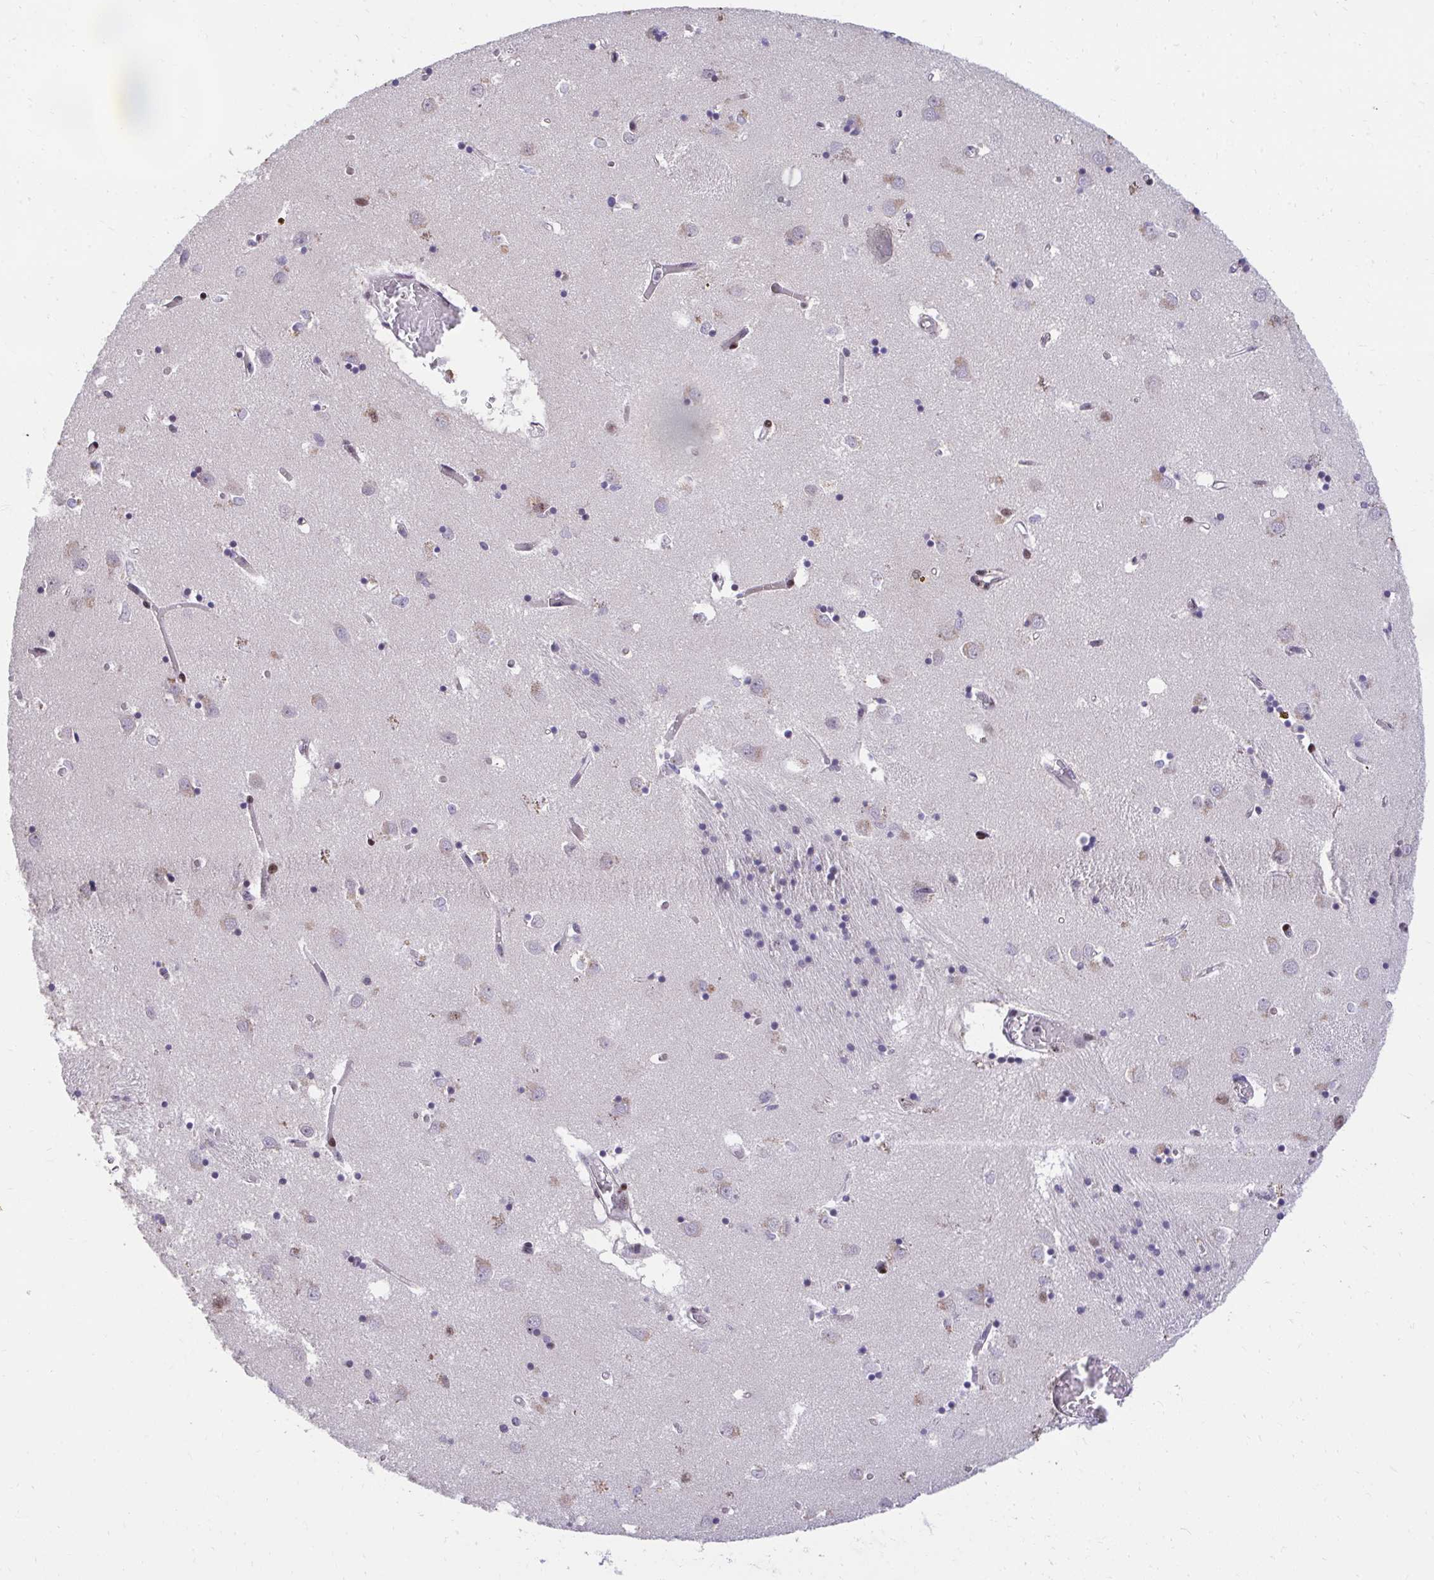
{"staining": {"intensity": "moderate", "quantity": "<25%", "location": "nuclear"}, "tissue": "caudate", "cell_type": "Glial cells", "image_type": "normal", "snomed": [{"axis": "morphology", "description": "Normal tissue, NOS"}, {"axis": "topography", "description": "Lateral ventricle wall"}], "caption": "High-power microscopy captured an immunohistochemistry (IHC) histopathology image of benign caudate, revealing moderate nuclear expression in about <25% of glial cells.", "gene": "HOXA4", "patient": {"sex": "male", "age": 70}}